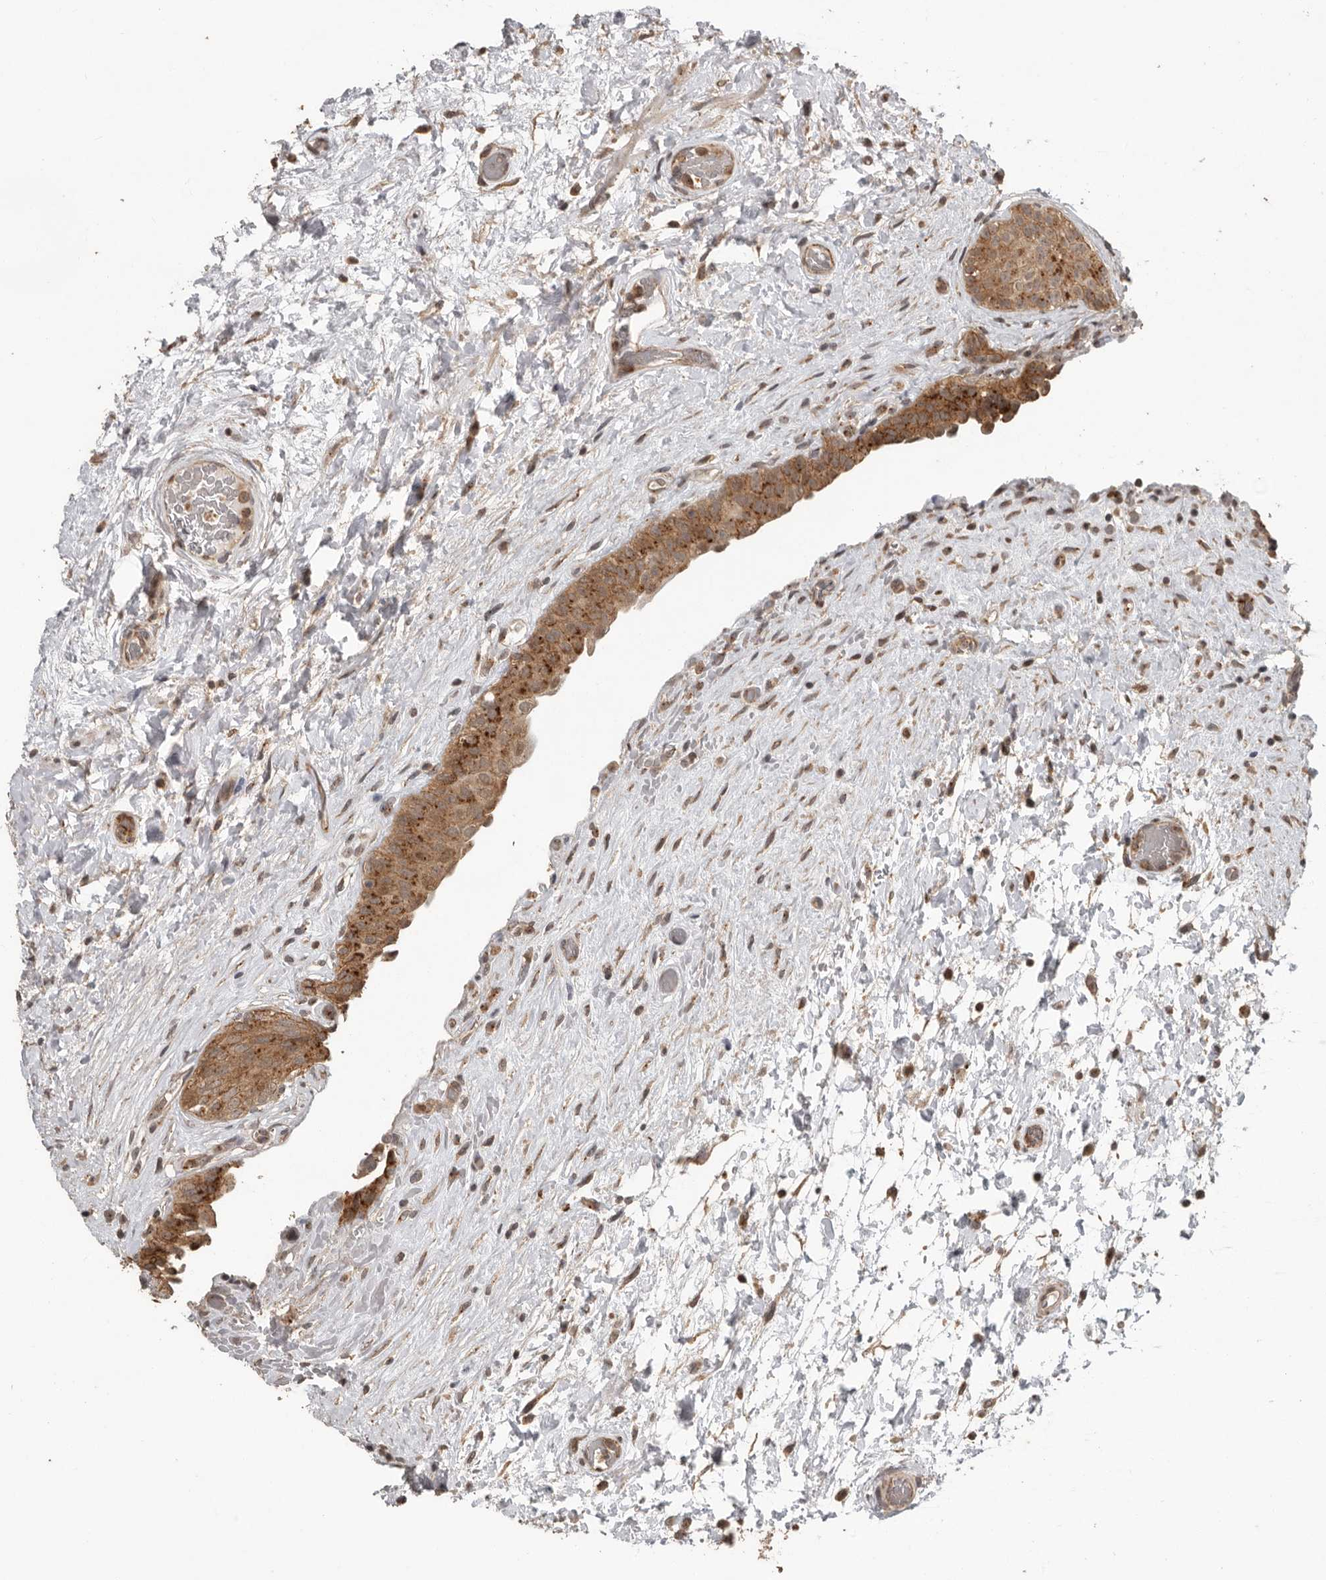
{"staining": {"intensity": "strong", "quantity": ">75%", "location": "cytoplasmic/membranous"}, "tissue": "urinary bladder", "cell_type": "Urothelial cells", "image_type": "normal", "snomed": [{"axis": "morphology", "description": "Normal tissue, NOS"}, {"axis": "topography", "description": "Urinary bladder"}], "caption": "Immunohistochemistry micrograph of normal urinary bladder: human urinary bladder stained using IHC displays high levels of strong protein expression localized specifically in the cytoplasmic/membranous of urothelial cells, appearing as a cytoplasmic/membranous brown color.", "gene": "CEP350", "patient": {"sex": "male", "age": 74}}